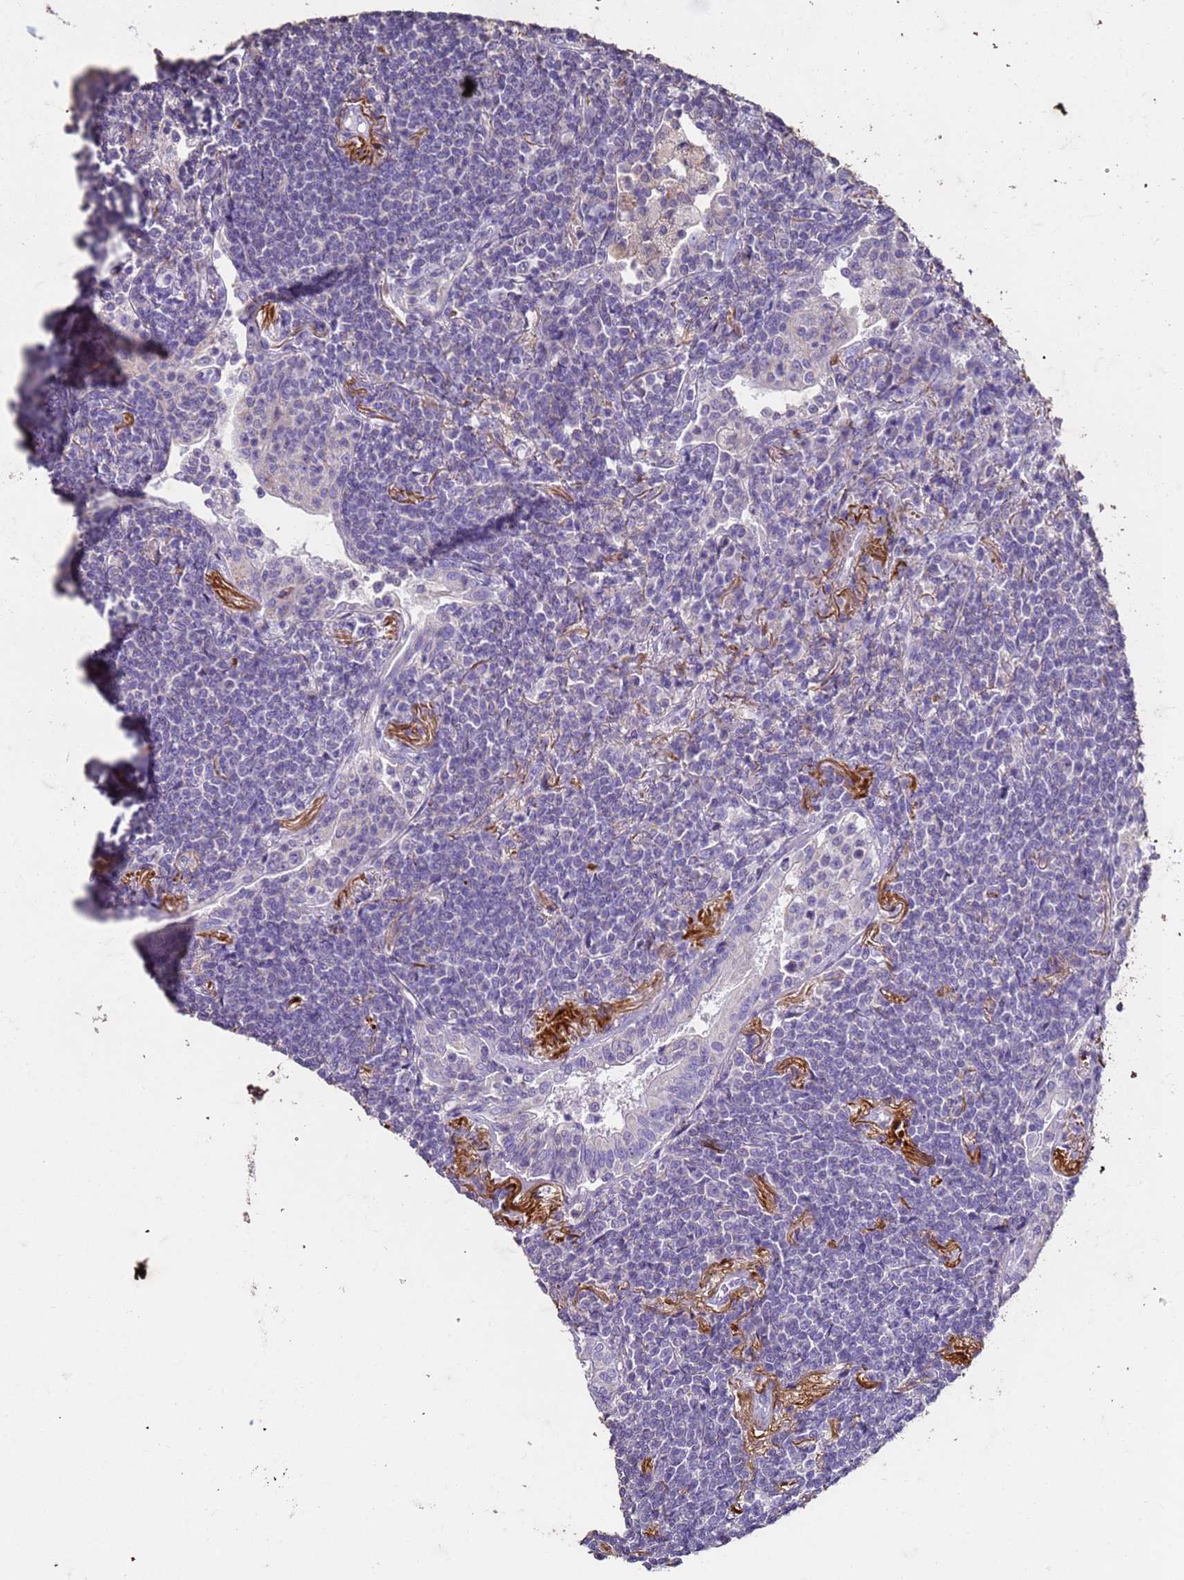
{"staining": {"intensity": "negative", "quantity": "none", "location": "none"}, "tissue": "lymphoma", "cell_type": "Tumor cells", "image_type": "cancer", "snomed": [{"axis": "morphology", "description": "Malignant lymphoma, non-Hodgkin's type, Low grade"}, {"axis": "topography", "description": "Lung"}], "caption": "Lymphoma was stained to show a protein in brown. There is no significant expression in tumor cells.", "gene": "SLC25A15", "patient": {"sex": "female", "age": 71}}